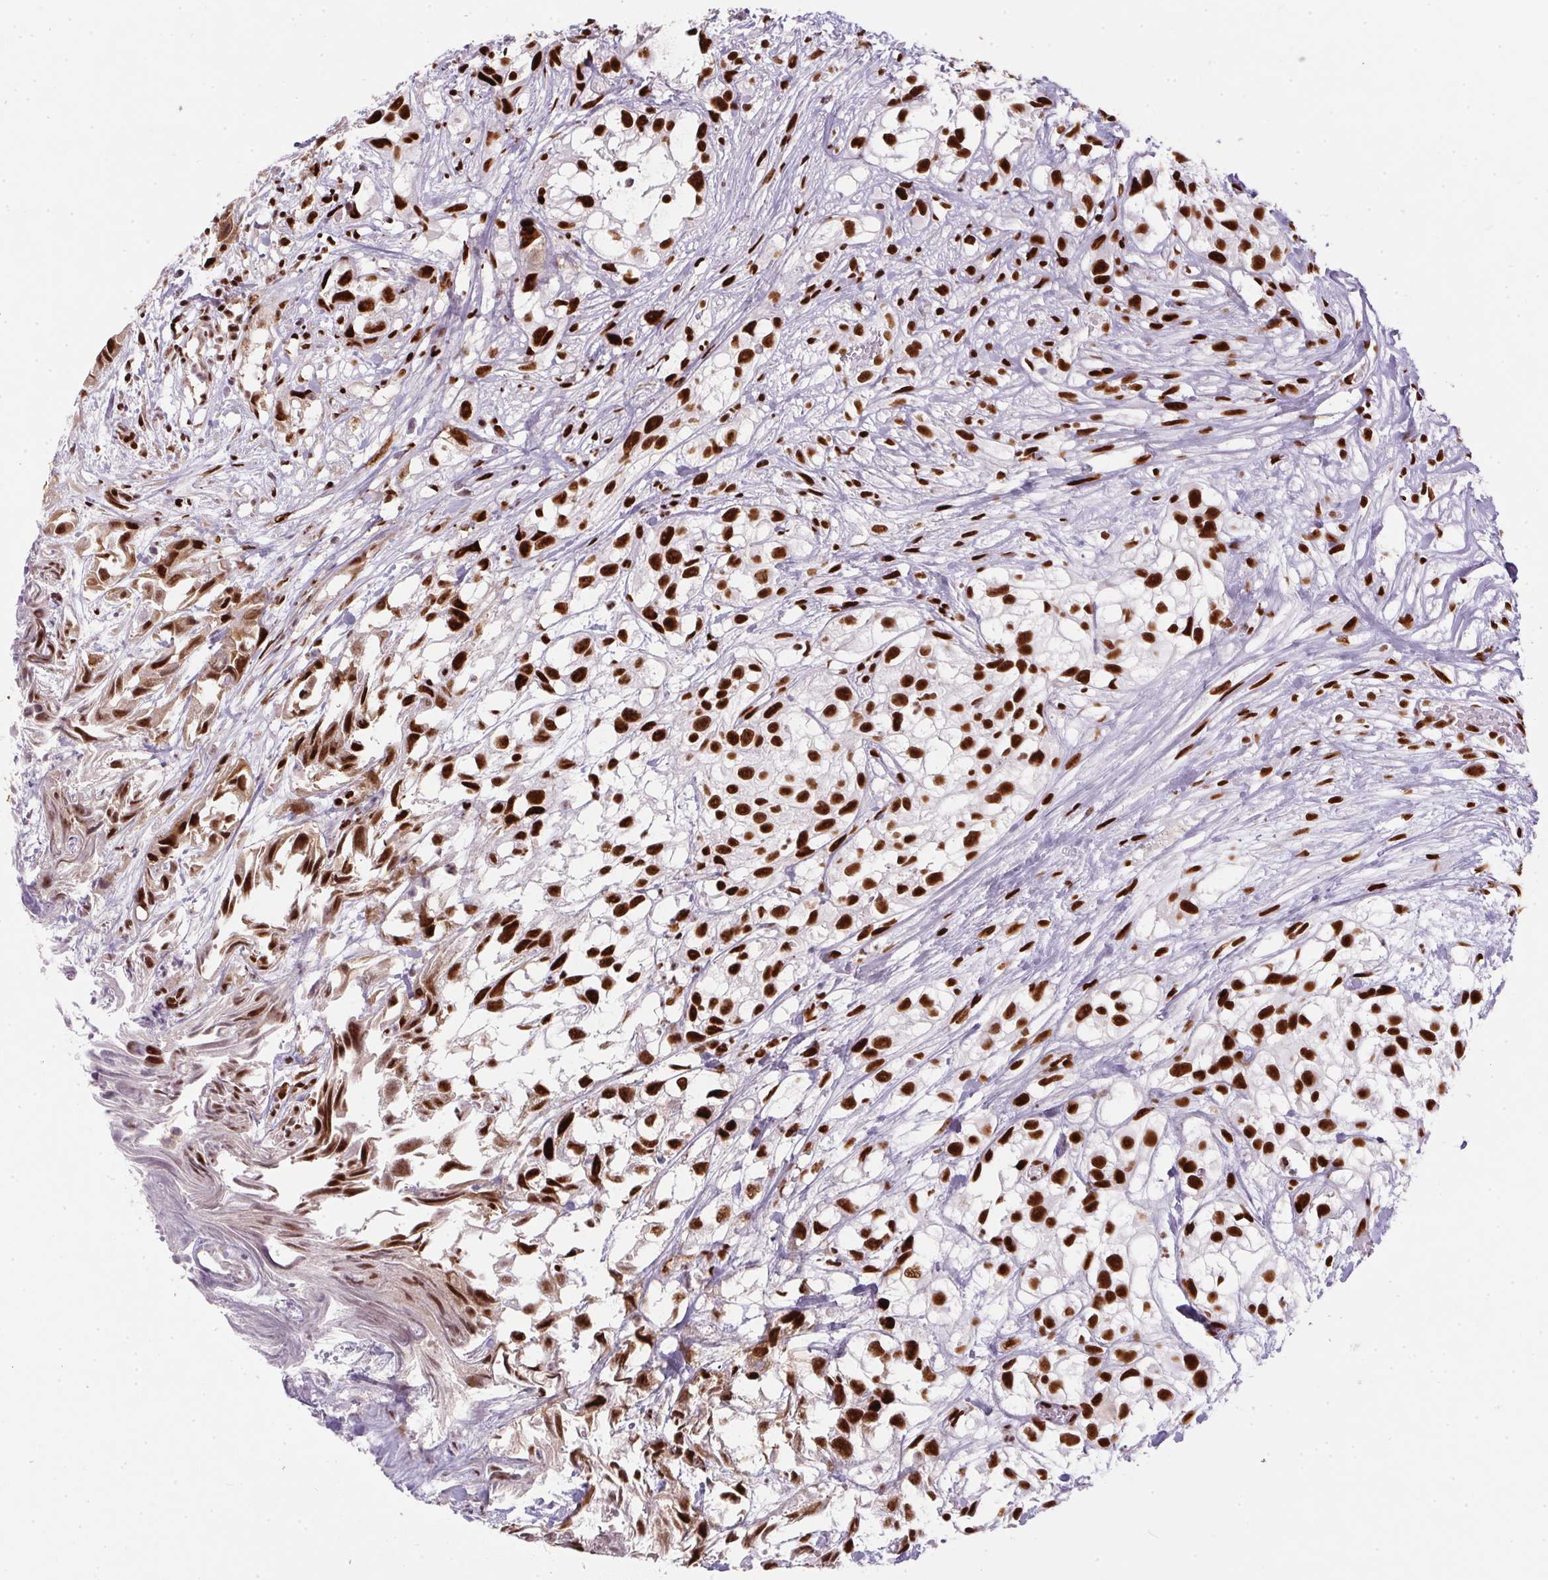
{"staining": {"intensity": "strong", "quantity": ">75%", "location": "nuclear"}, "tissue": "urothelial cancer", "cell_type": "Tumor cells", "image_type": "cancer", "snomed": [{"axis": "morphology", "description": "Urothelial carcinoma, High grade"}, {"axis": "topography", "description": "Urinary bladder"}], "caption": "IHC histopathology image of urothelial cancer stained for a protein (brown), which demonstrates high levels of strong nuclear expression in about >75% of tumor cells.", "gene": "PAGE3", "patient": {"sex": "male", "age": 56}}